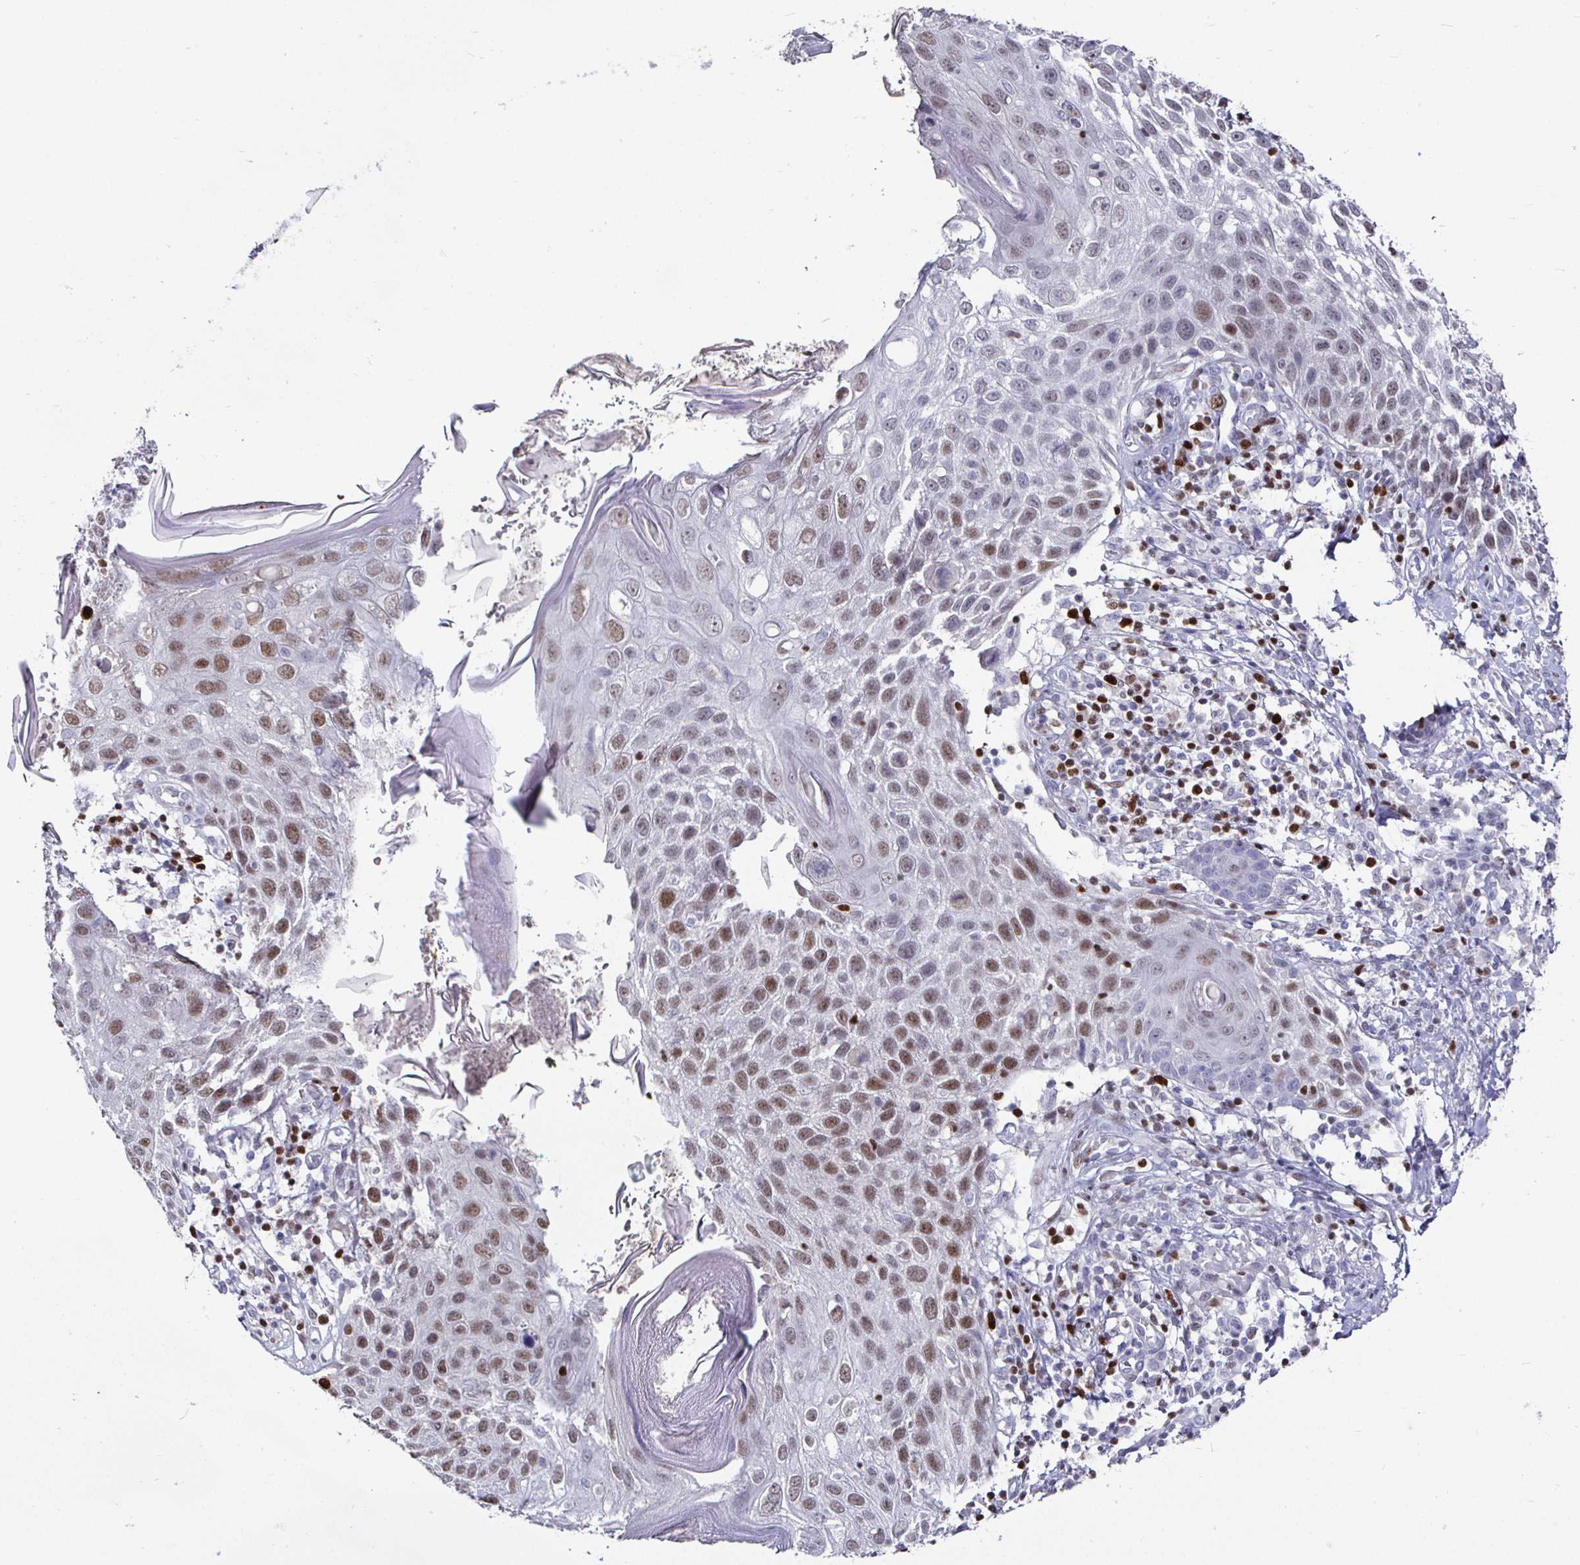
{"staining": {"intensity": "moderate", "quantity": "25%-75%", "location": "nuclear"}, "tissue": "skin cancer", "cell_type": "Tumor cells", "image_type": "cancer", "snomed": [{"axis": "morphology", "description": "Squamous cell carcinoma, NOS"}, {"axis": "topography", "description": "Skin"}], "caption": "Tumor cells demonstrate medium levels of moderate nuclear staining in approximately 25%-75% of cells in skin cancer.", "gene": "RUNX2", "patient": {"sex": "female", "age": 87}}